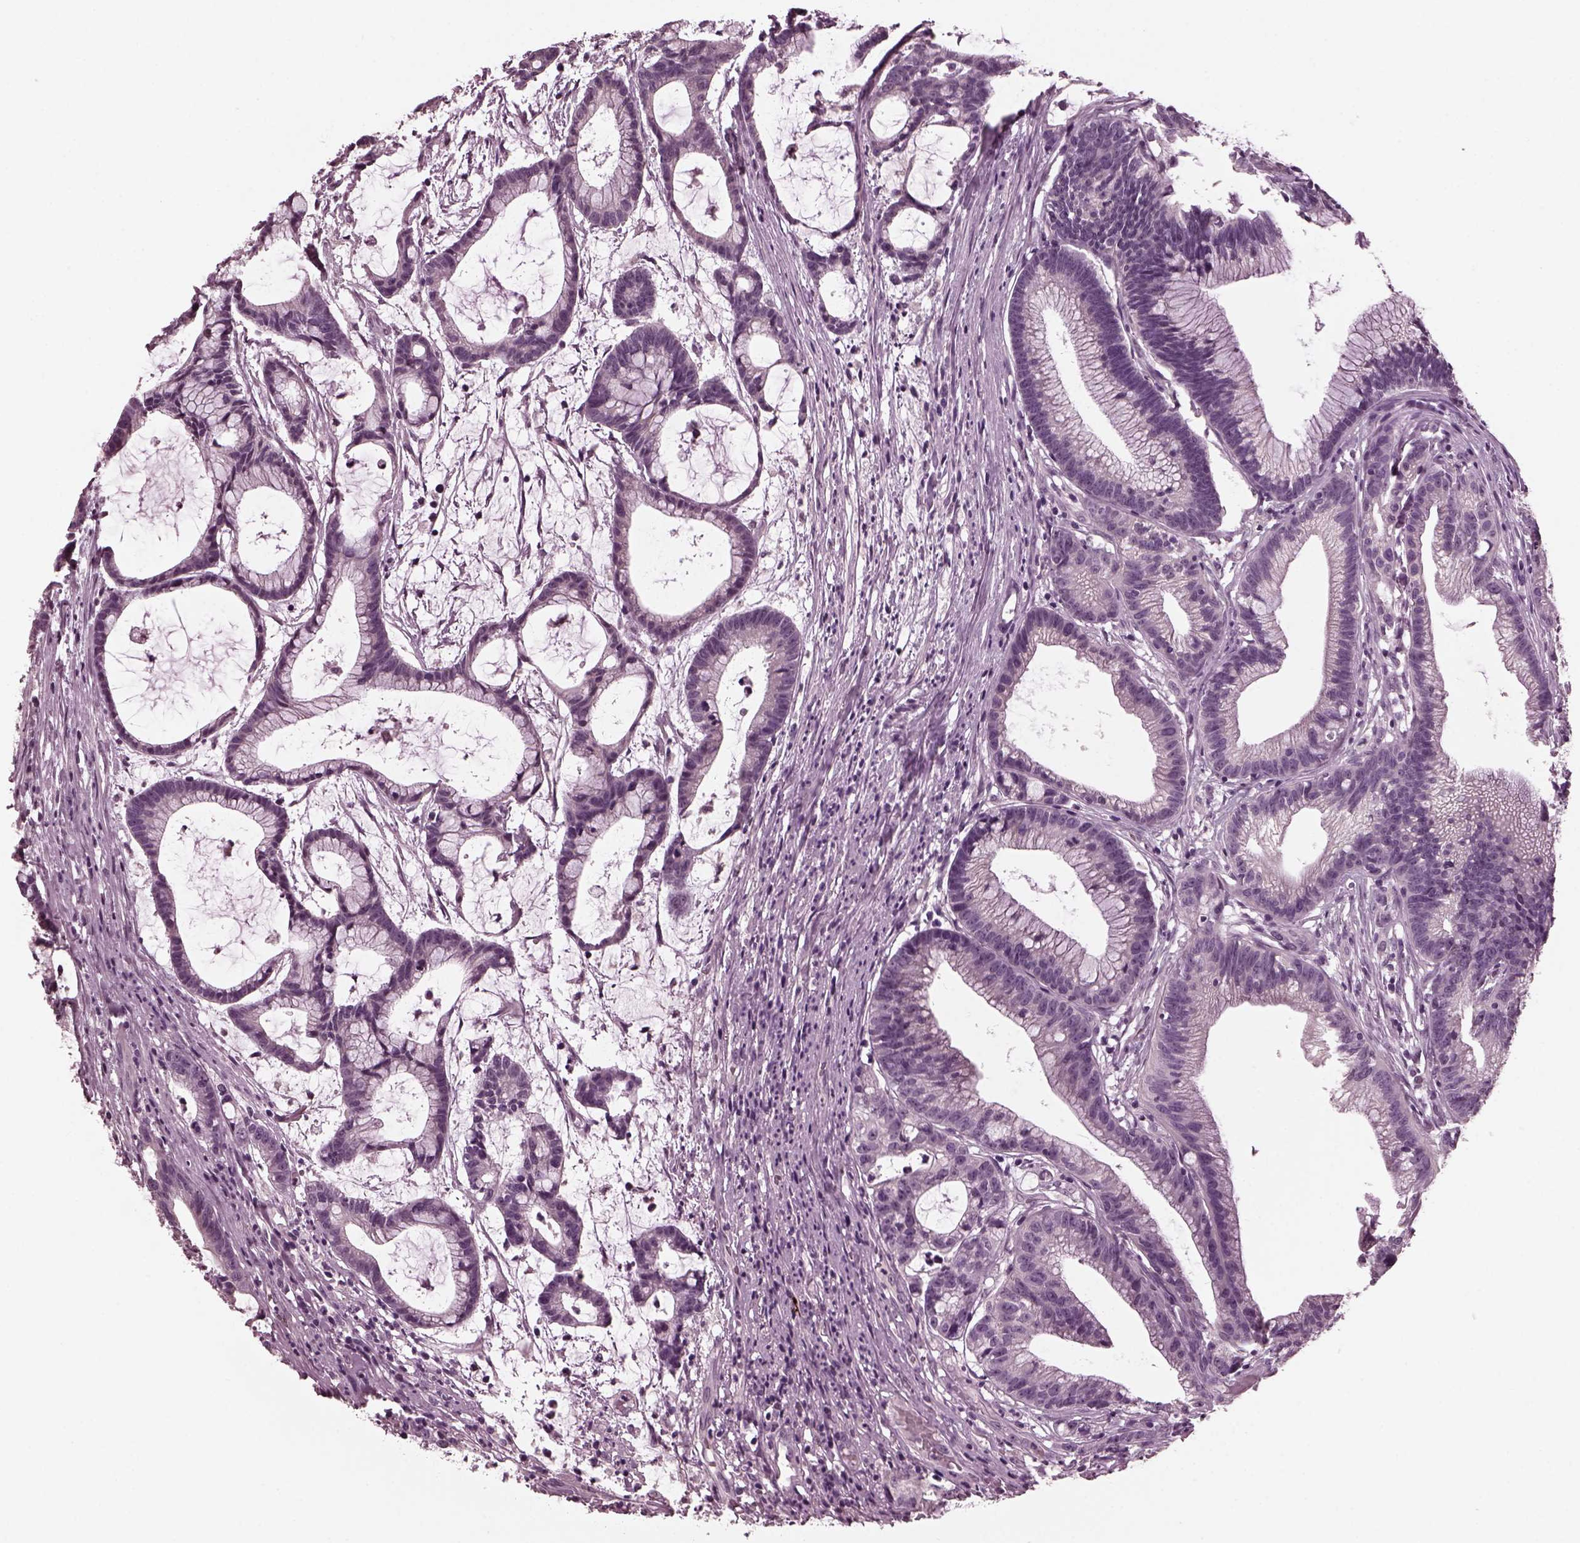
{"staining": {"intensity": "negative", "quantity": "none", "location": "none"}, "tissue": "colorectal cancer", "cell_type": "Tumor cells", "image_type": "cancer", "snomed": [{"axis": "morphology", "description": "Adenocarcinoma, NOS"}, {"axis": "topography", "description": "Colon"}], "caption": "Colorectal adenocarcinoma was stained to show a protein in brown. There is no significant positivity in tumor cells.", "gene": "MIB2", "patient": {"sex": "female", "age": 78}}